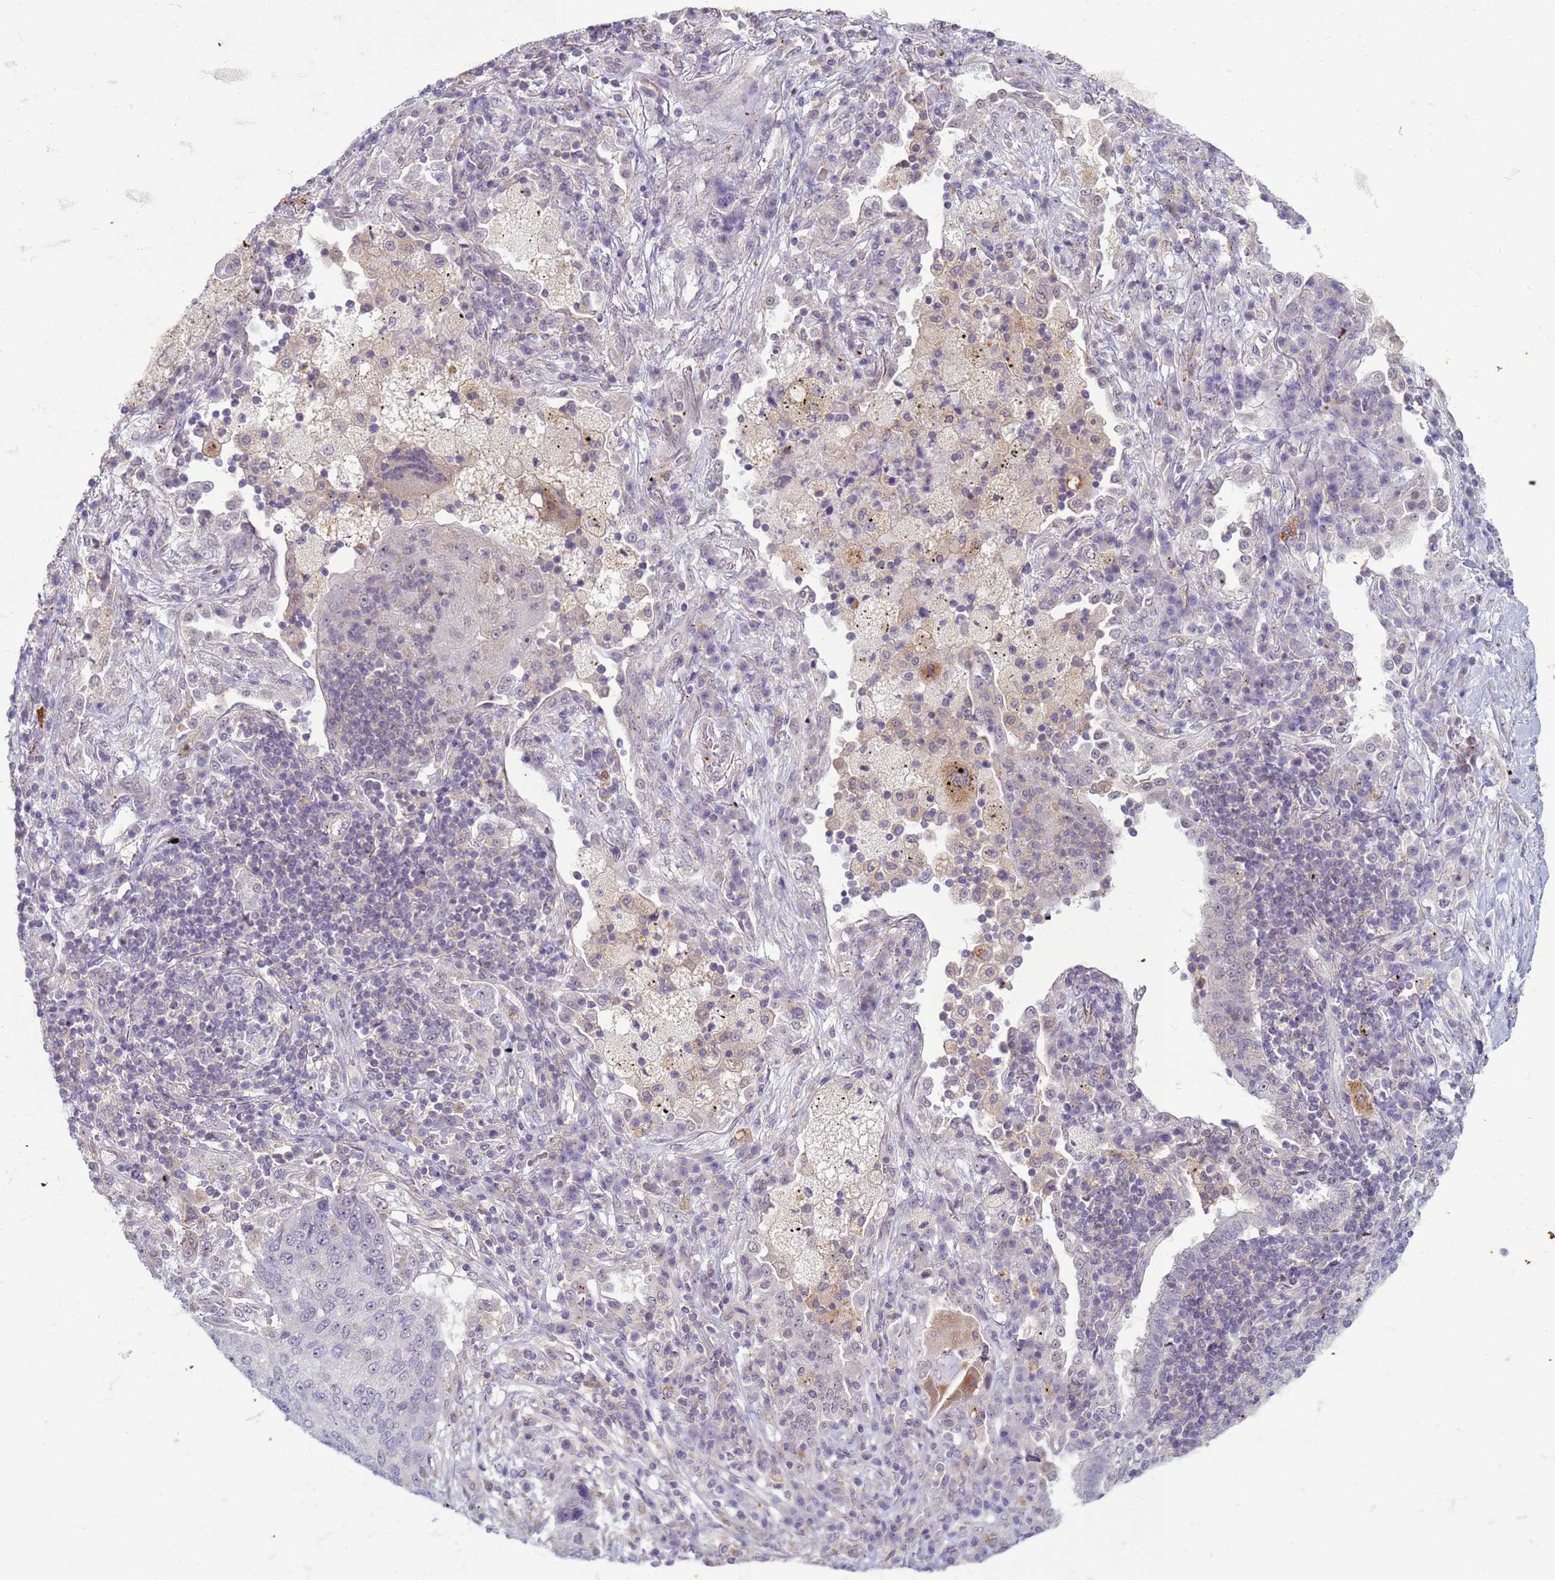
{"staining": {"intensity": "negative", "quantity": "none", "location": "none"}, "tissue": "lung cancer", "cell_type": "Tumor cells", "image_type": "cancer", "snomed": [{"axis": "morphology", "description": "Squamous cell carcinoma, NOS"}, {"axis": "topography", "description": "Lung"}], "caption": "An immunohistochemistry (IHC) micrograph of lung cancer (squamous cell carcinoma) is shown. There is no staining in tumor cells of lung cancer (squamous cell carcinoma). (DAB (3,3'-diaminobenzidine) IHC, high magnification).", "gene": "SLC15A3", "patient": {"sex": "female", "age": 63}}